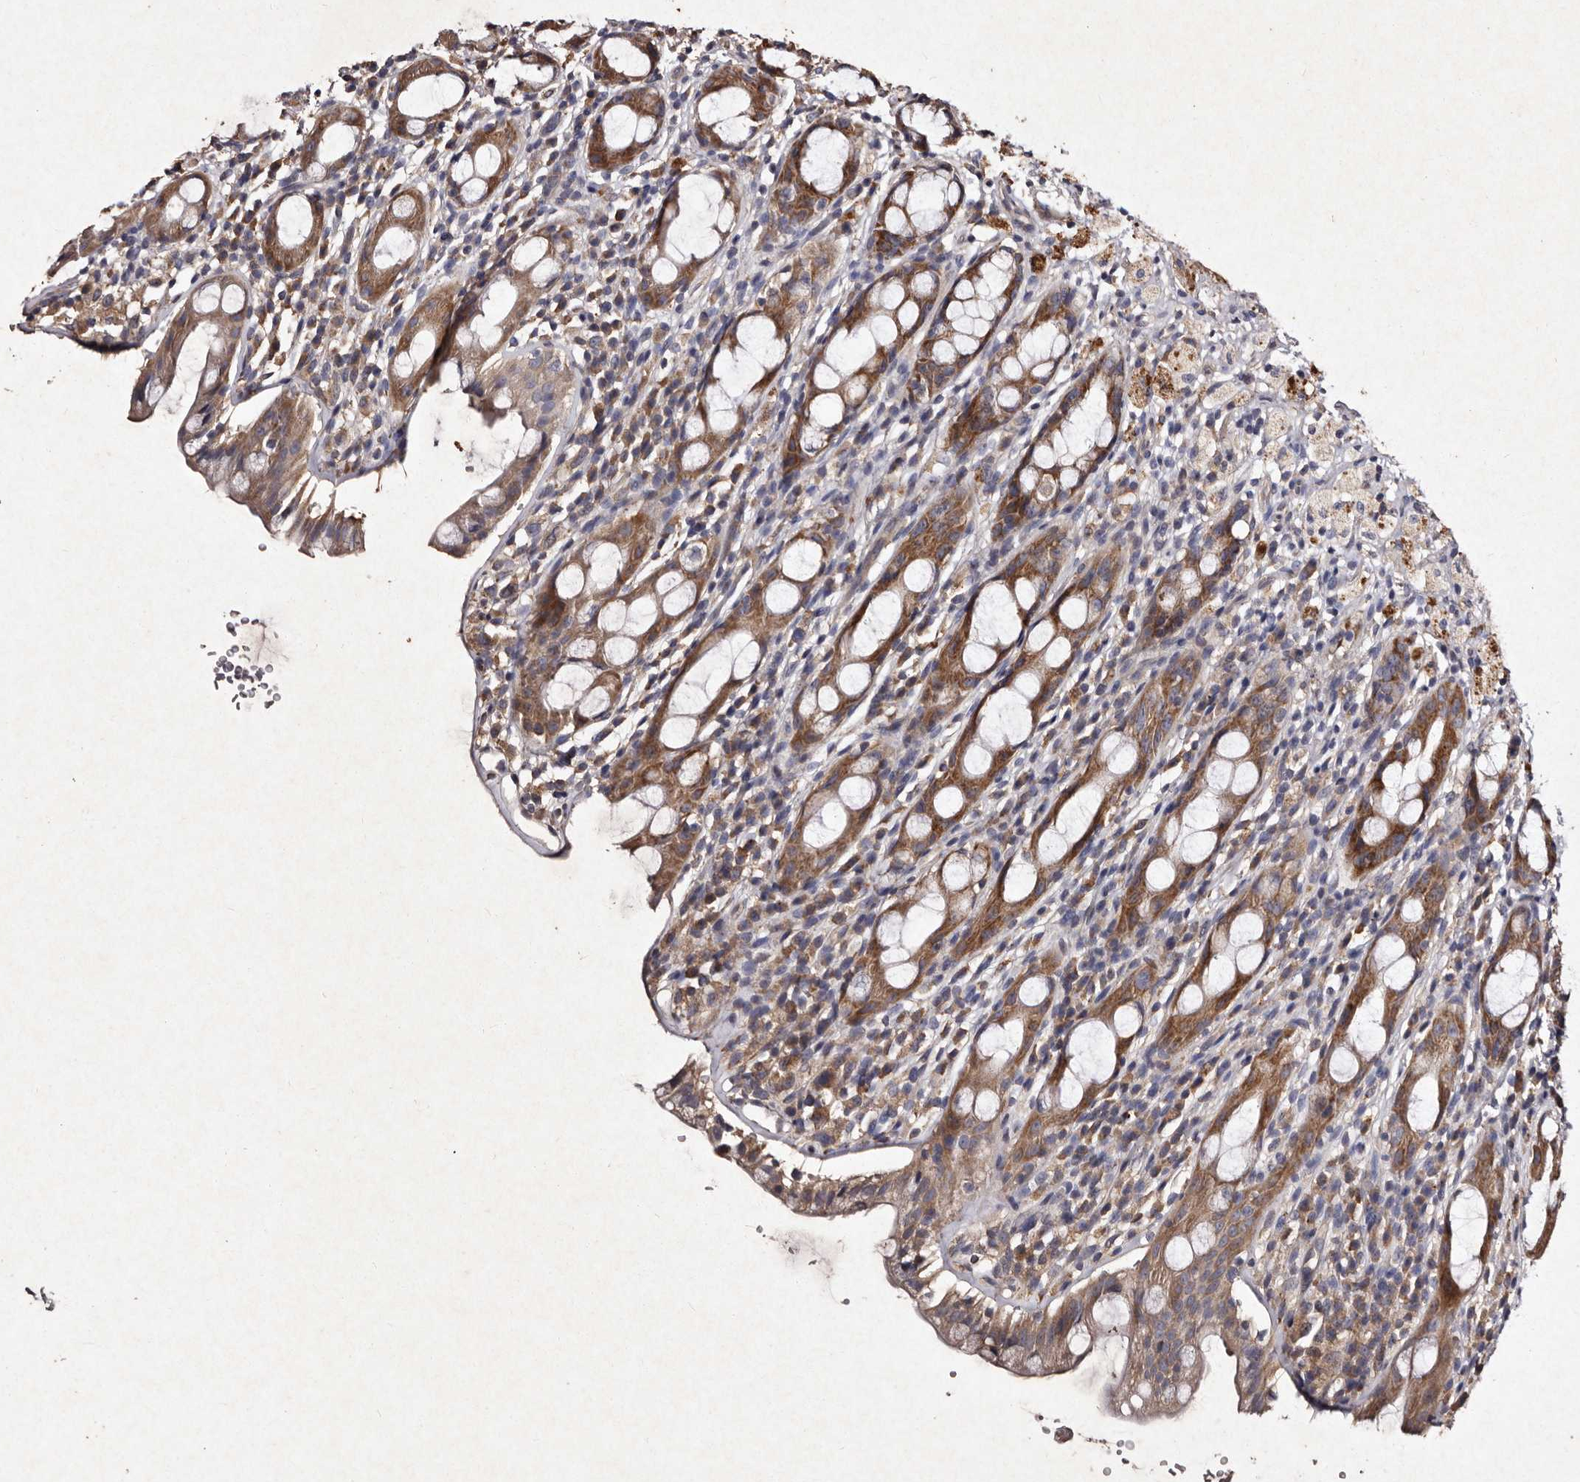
{"staining": {"intensity": "moderate", "quantity": ">75%", "location": "cytoplasmic/membranous"}, "tissue": "rectum", "cell_type": "Glandular cells", "image_type": "normal", "snomed": [{"axis": "morphology", "description": "Normal tissue, NOS"}, {"axis": "topography", "description": "Rectum"}], "caption": "Immunohistochemistry photomicrograph of benign rectum stained for a protein (brown), which reveals medium levels of moderate cytoplasmic/membranous staining in approximately >75% of glandular cells.", "gene": "TFB1M", "patient": {"sex": "male", "age": 44}}